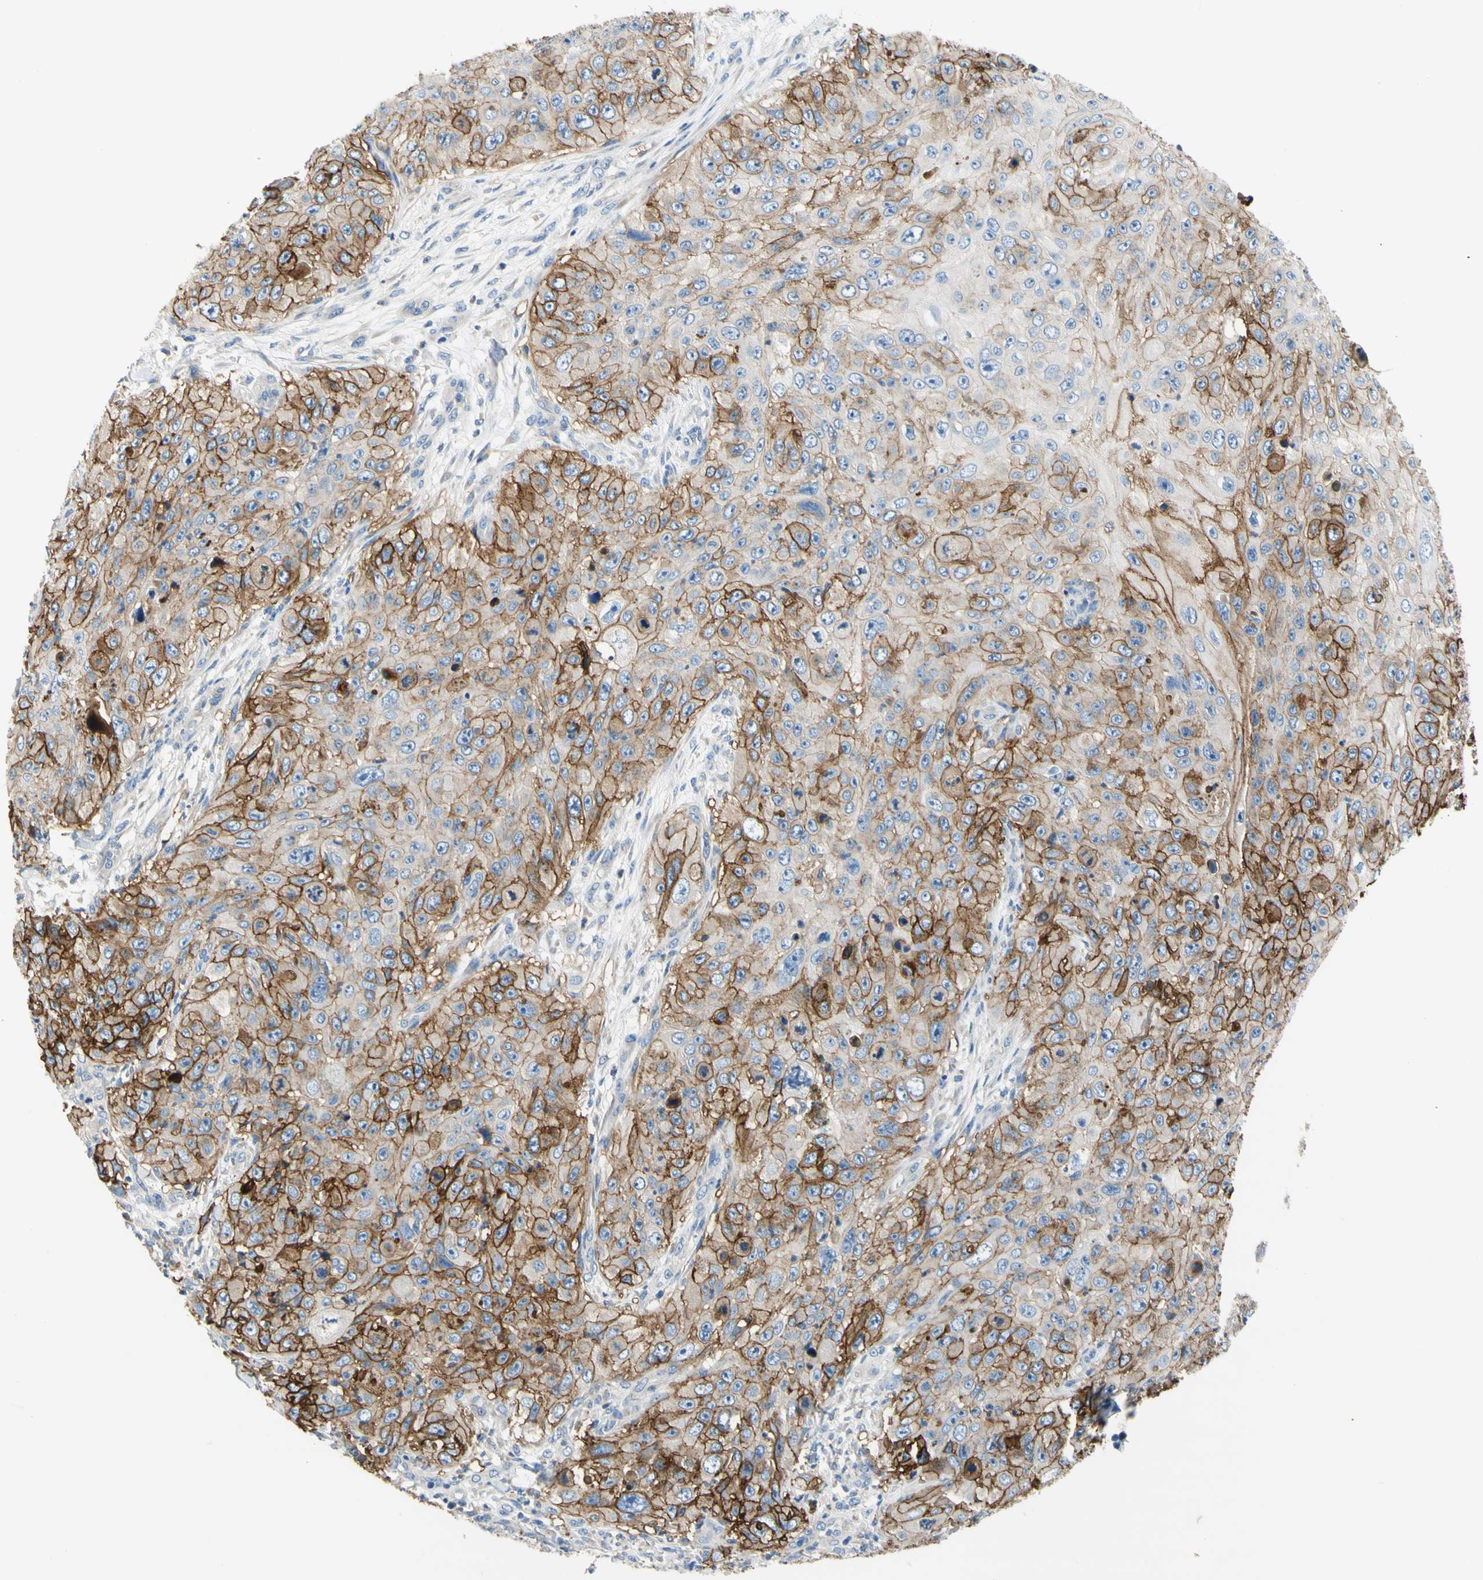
{"staining": {"intensity": "strong", "quantity": ">75%", "location": "cytoplasmic/membranous"}, "tissue": "skin cancer", "cell_type": "Tumor cells", "image_type": "cancer", "snomed": [{"axis": "morphology", "description": "Squamous cell carcinoma, NOS"}, {"axis": "topography", "description": "Skin"}], "caption": "About >75% of tumor cells in human skin cancer reveal strong cytoplasmic/membranous protein expression as visualized by brown immunohistochemical staining.", "gene": "F3", "patient": {"sex": "female", "age": 80}}